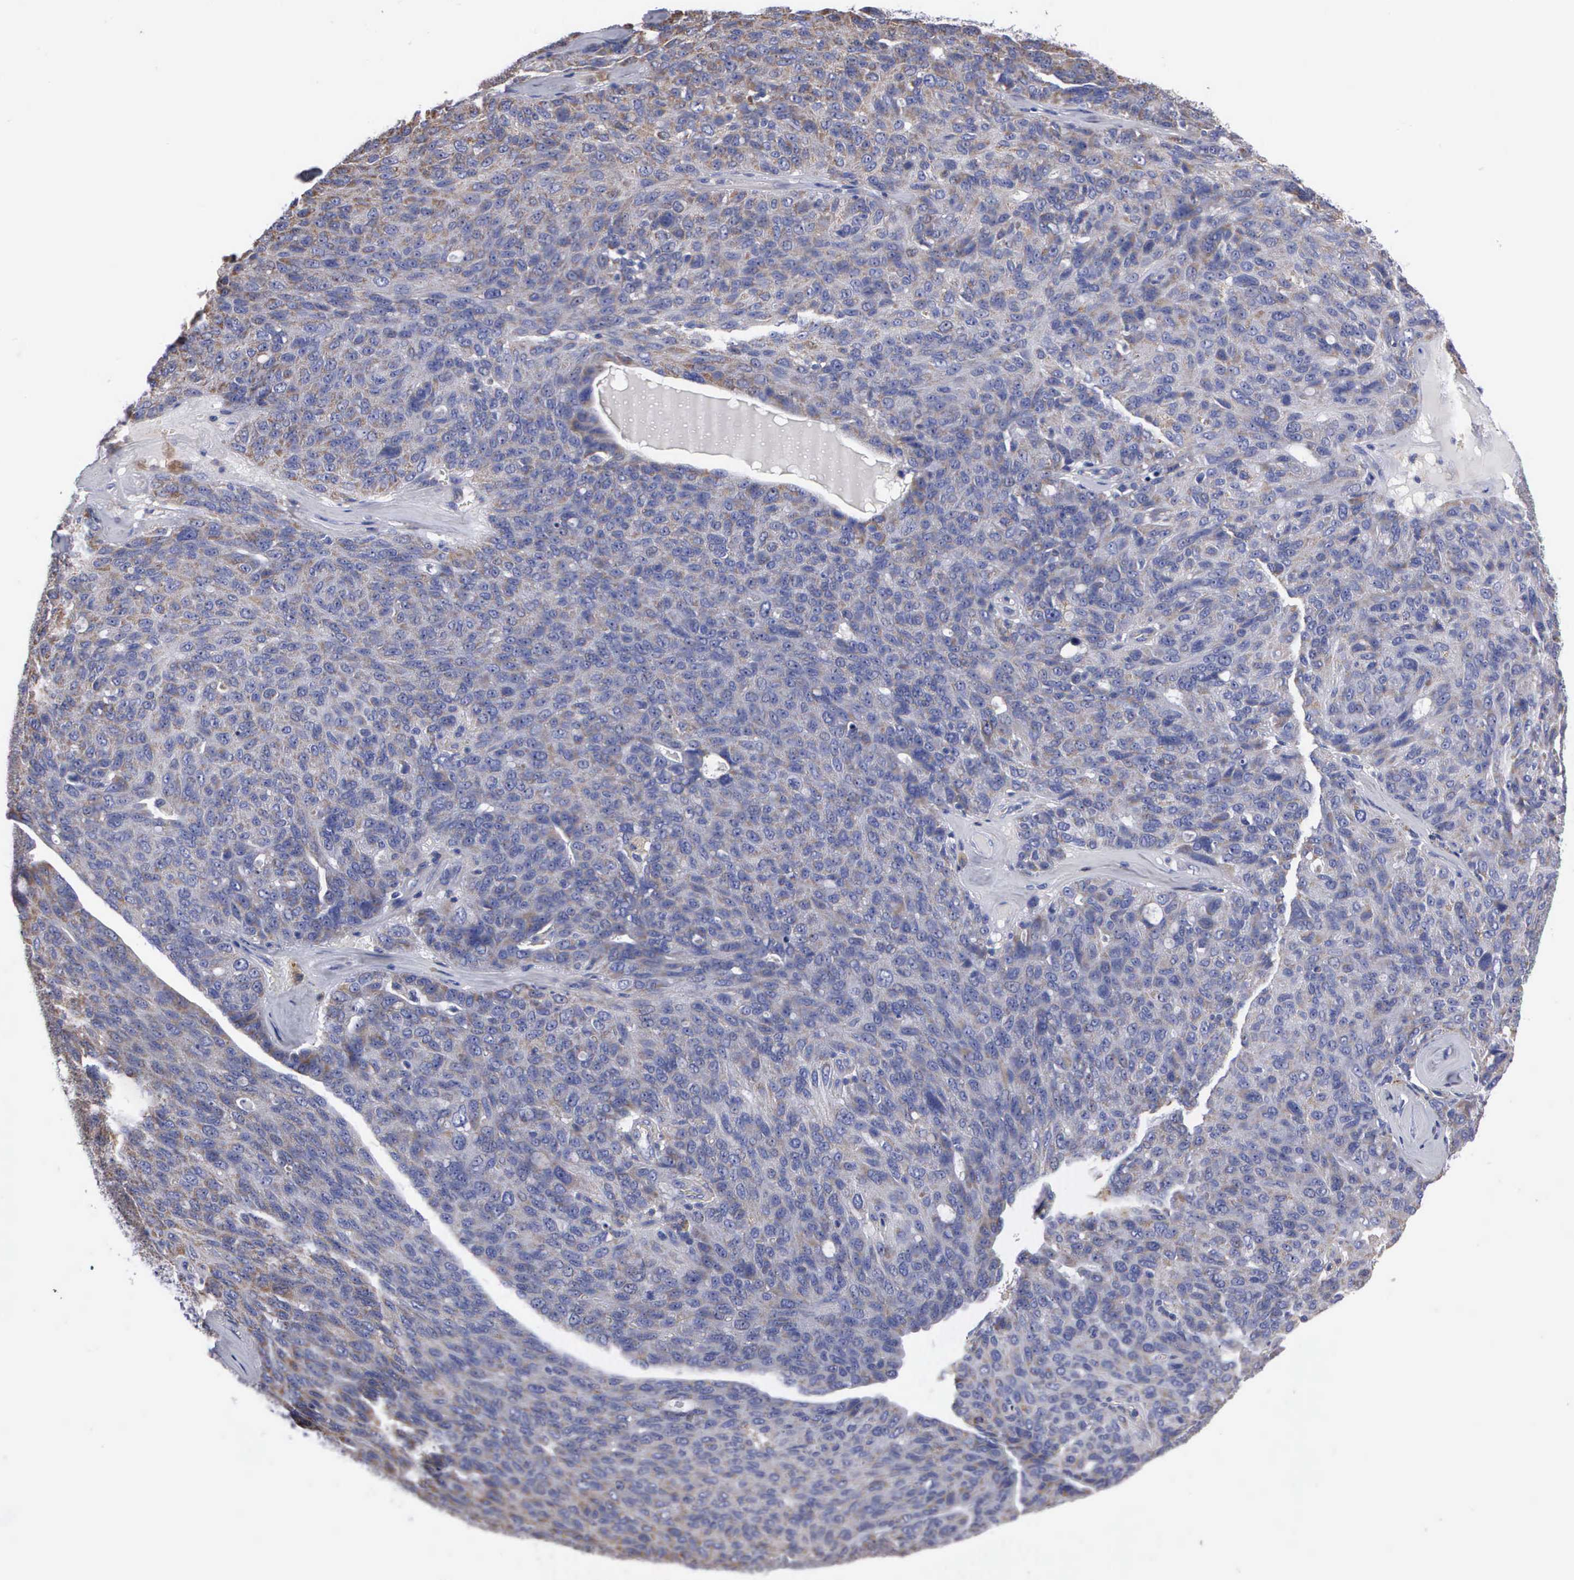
{"staining": {"intensity": "negative", "quantity": "none", "location": "none"}, "tissue": "ovarian cancer", "cell_type": "Tumor cells", "image_type": "cancer", "snomed": [{"axis": "morphology", "description": "Carcinoma, endometroid"}, {"axis": "topography", "description": "Ovary"}], "caption": "Immunohistochemical staining of human ovarian cancer shows no significant expression in tumor cells.", "gene": "PTGS2", "patient": {"sex": "female", "age": 60}}